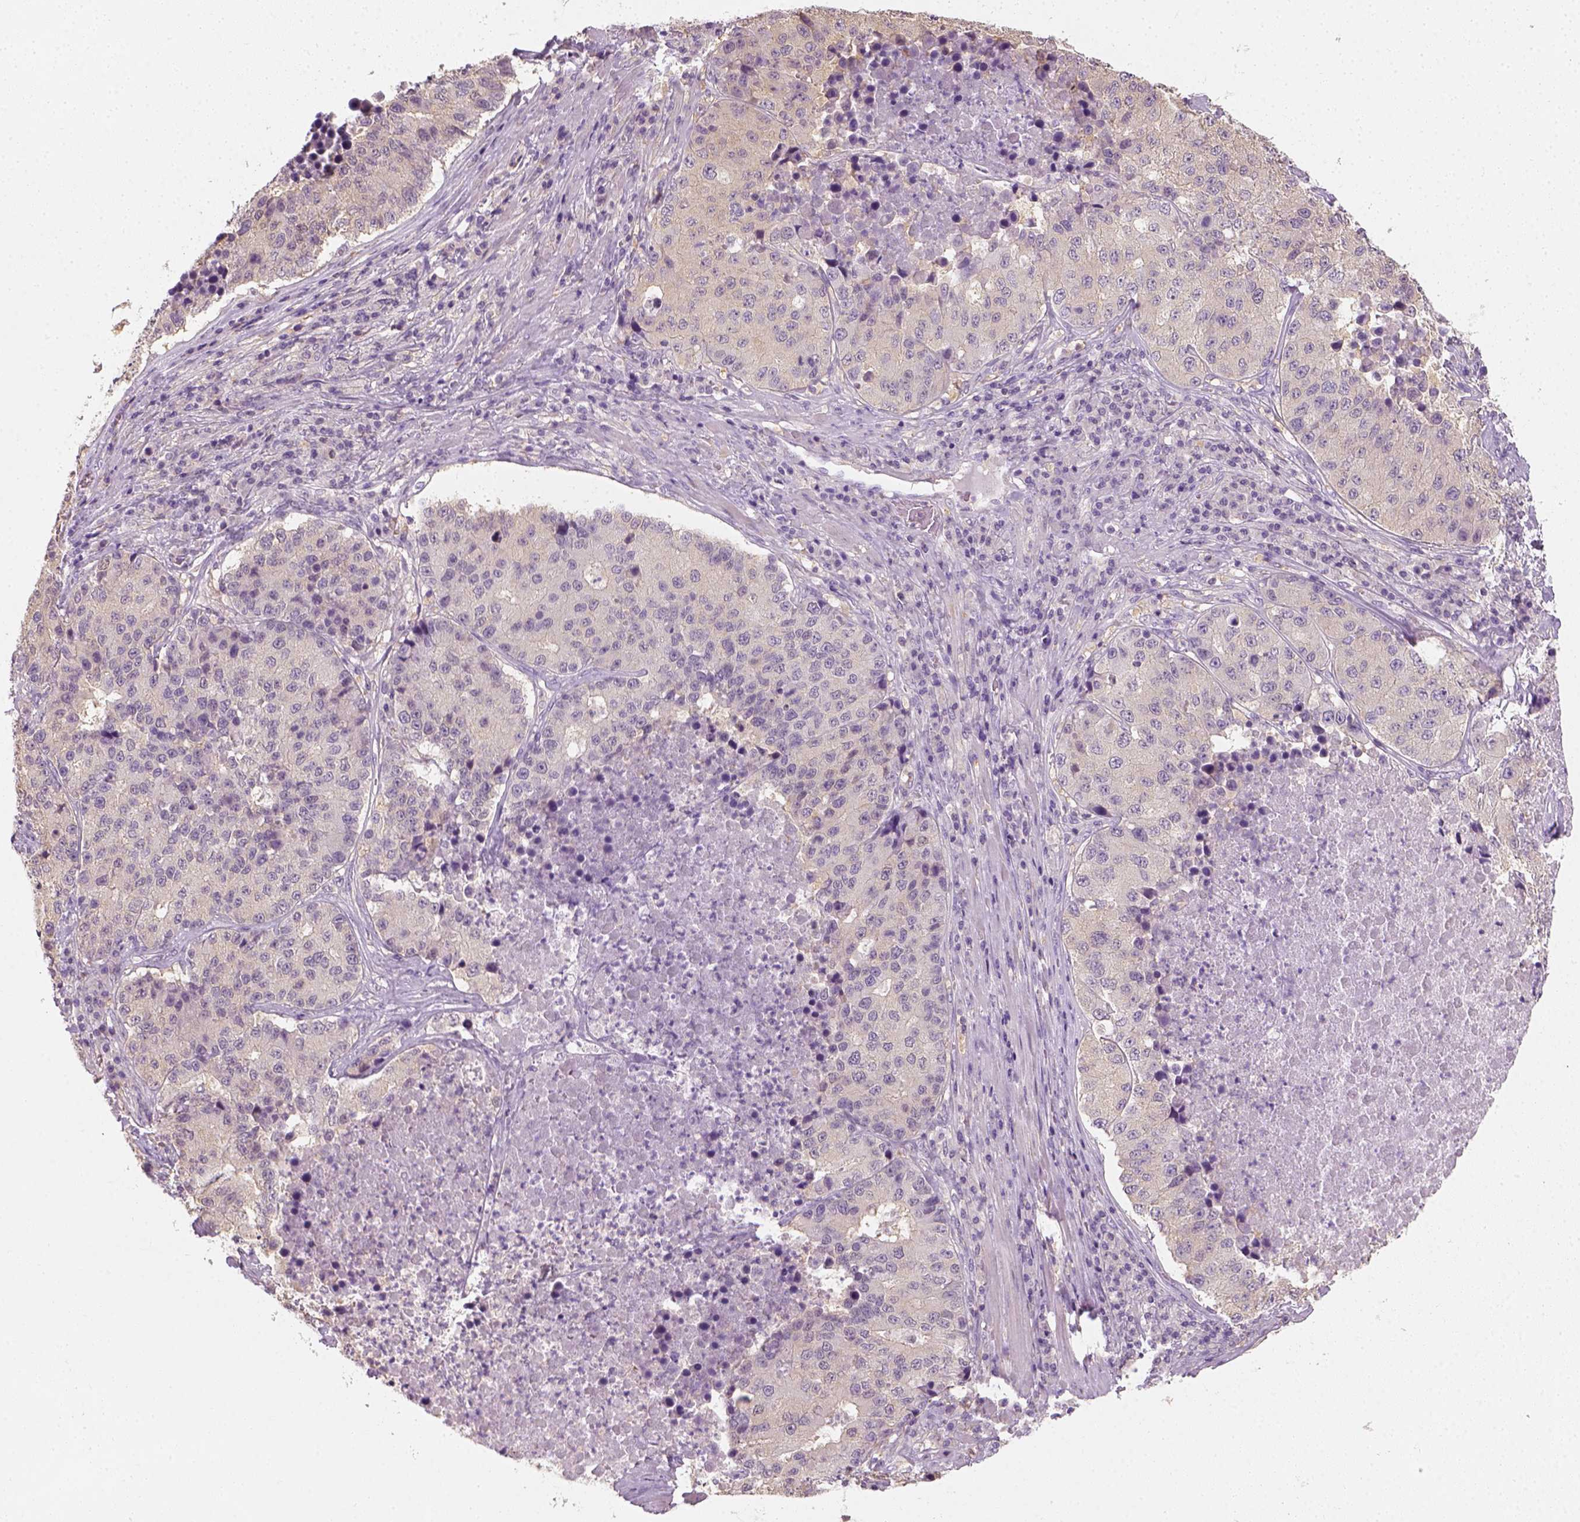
{"staining": {"intensity": "negative", "quantity": "none", "location": "none"}, "tissue": "stomach cancer", "cell_type": "Tumor cells", "image_type": "cancer", "snomed": [{"axis": "morphology", "description": "Adenocarcinoma, NOS"}, {"axis": "topography", "description": "Stomach"}], "caption": "Tumor cells show no significant protein positivity in adenocarcinoma (stomach).", "gene": "EPHB1", "patient": {"sex": "male", "age": 71}}